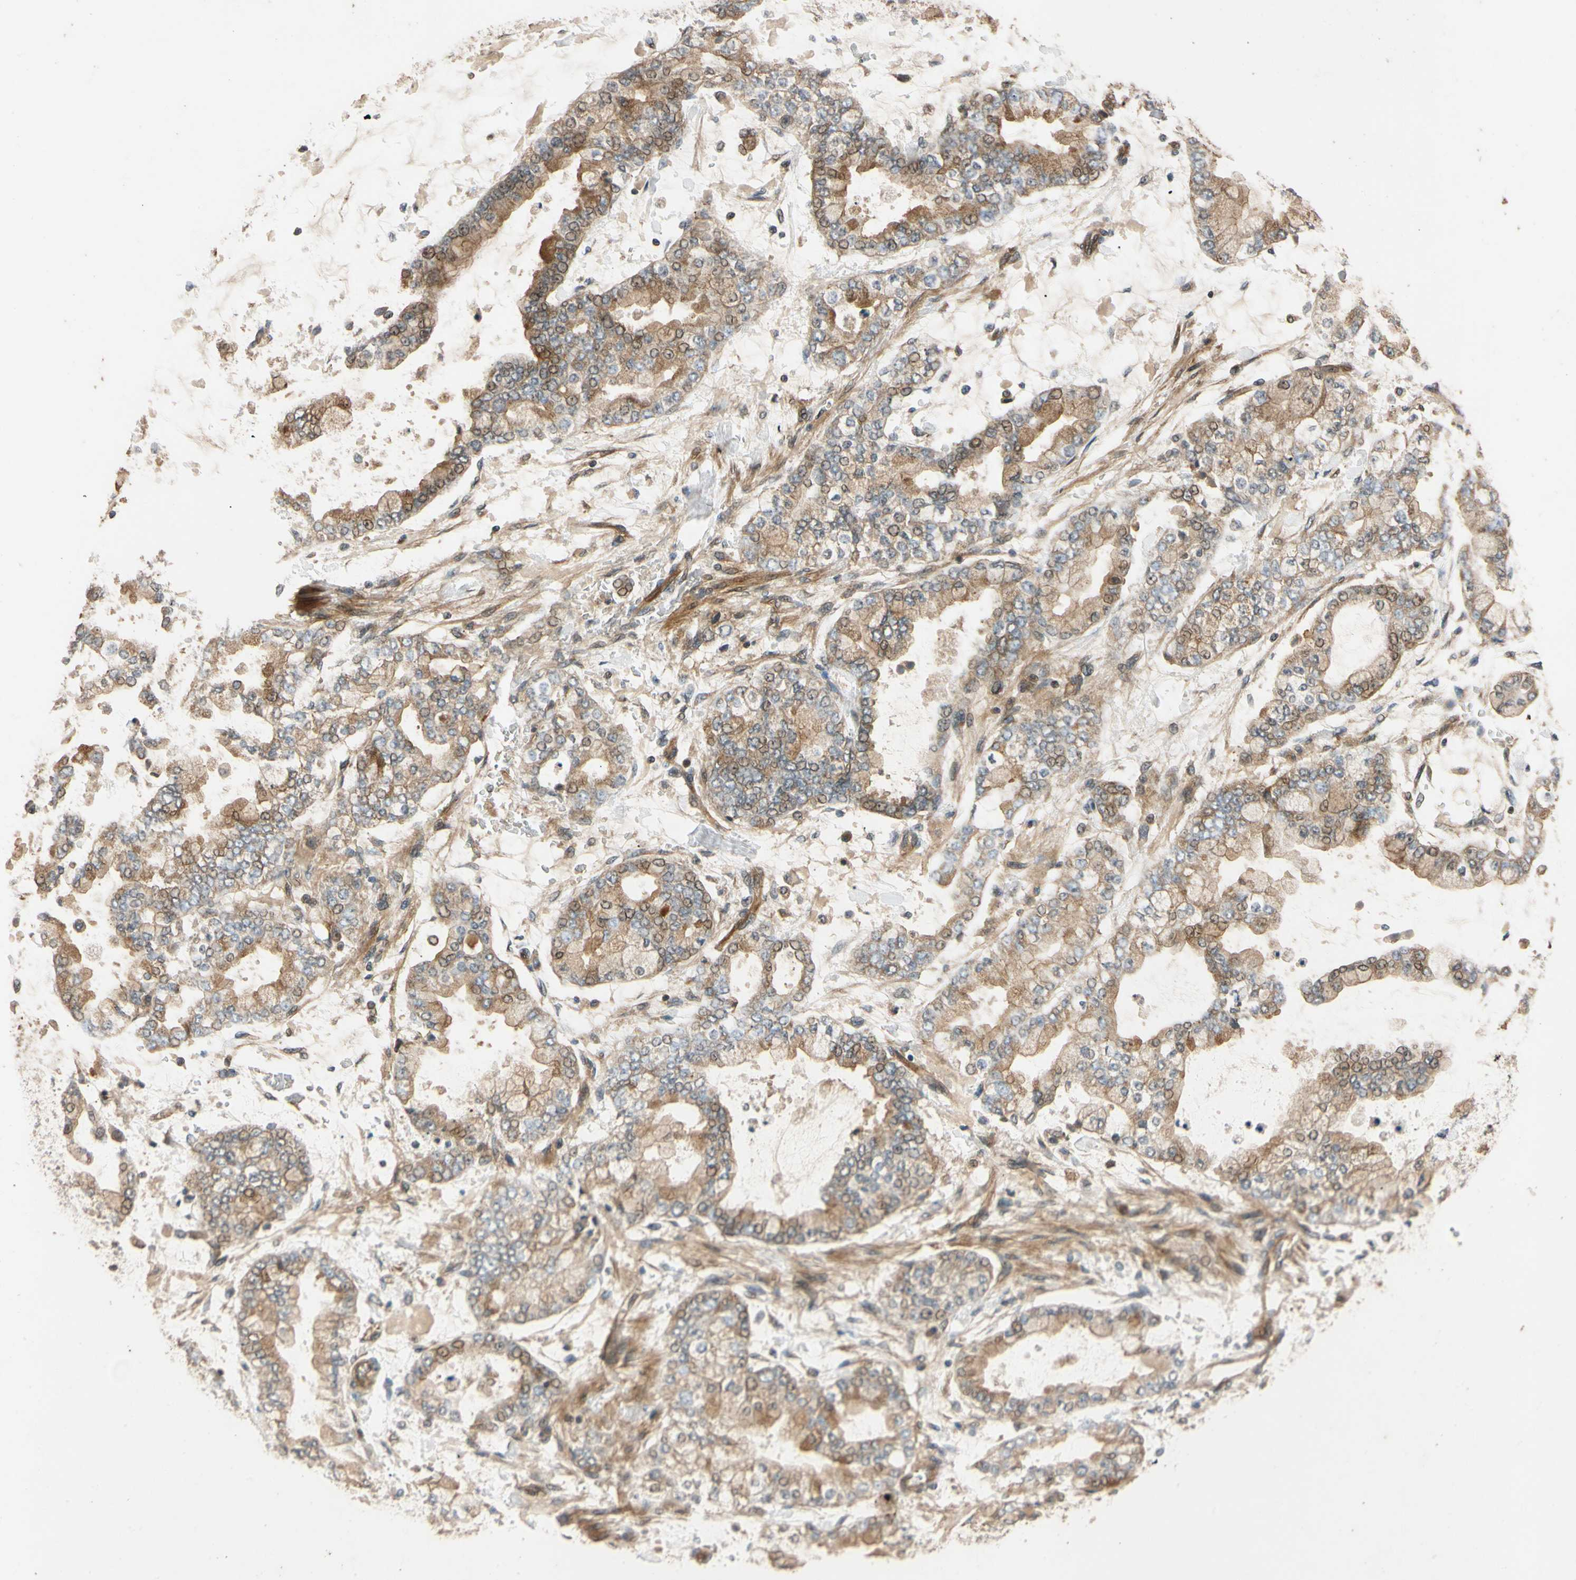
{"staining": {"intensity": "moderate", "quantity": "25%-75%", "location": "cytoplasmic/membranous"}, "tissue": "stomach cancer", "cell_type": "Tumor cells", "image_type": "cancer", "snomed": [{"axis": "morphology", "description": "Normal tissue, NOS"}, {"axis": "morphology", "description": "Adenocarcinoma, NOS"}, {"axis": "topography", "description": "Stomach, upper"}, {"axis": "topography", "description": "Stomach"}], "caption": "Protein staining of adenocarcinoma (stomach) tissue shows moderate cytoplasmic/membranous staining in about 25%-75% of tumor cells. (IHC, brightfield microscopy, high magnification).", "gene": "MGRN1", "patient": {"sex": "male", "age": 76}}